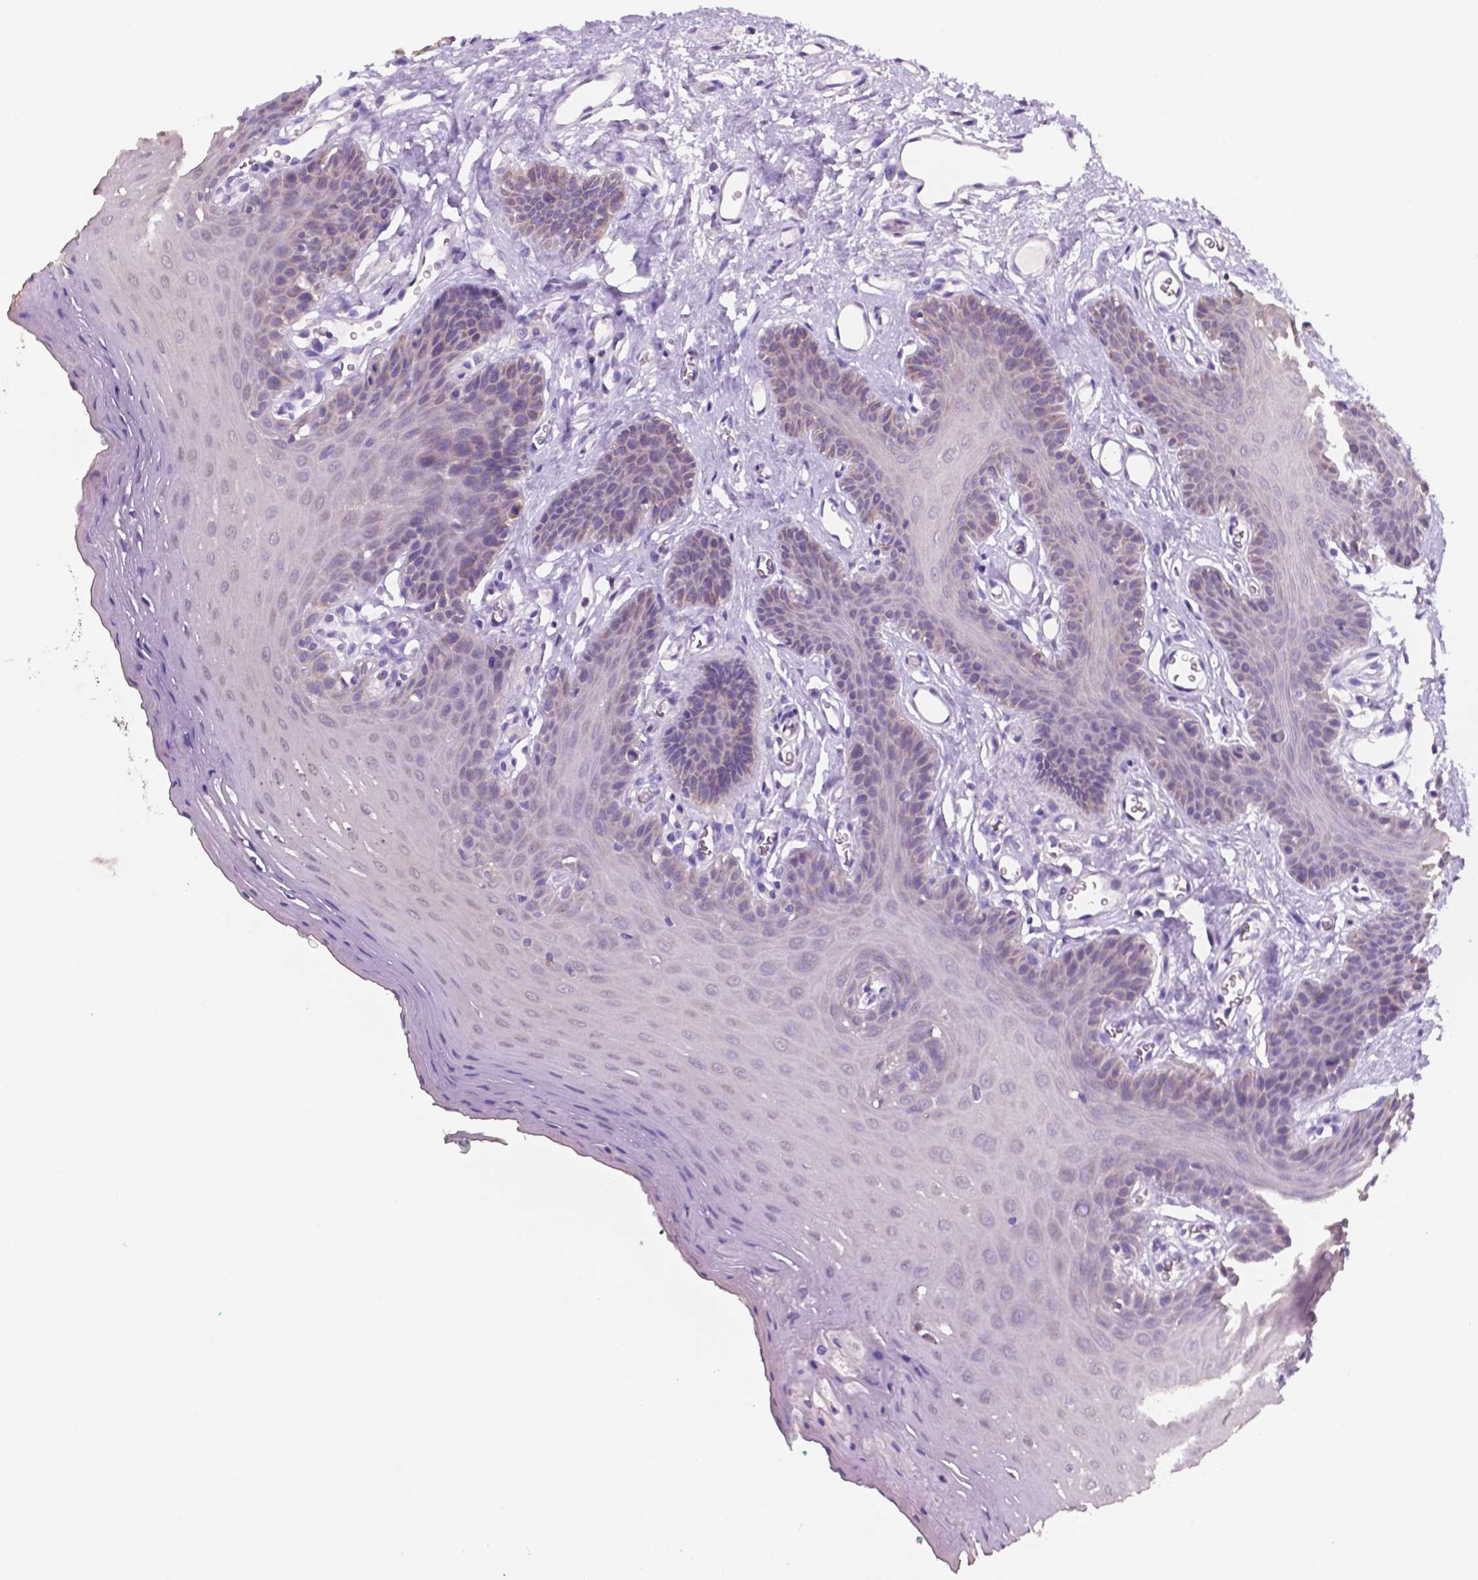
{"staining": {"intensity": "negative", "quantity": "none", "location": "none"}, "tissue": "oral mucosa", "cell_type": "Squamous epithelial cells", "image_type": "normal", "snomed": [{"axis": "morphology", "description": "Normal tissue, NOS"}, {"axis": "morphology", "description": "Squamous cell carcinoma, NOS"}, {"axis": "topography", "description": "Oral tissue"}, {"axis": "topography", "description": "Head-Neck"}], "caption": "A high-resolution image shows immunohistochemistry staining of normal oral mucosa, which demonstrates no significant expression in squamous epithelial cells.", "gene": "MKRN2OS", "patient": {"sex": "female", "age": 50}}